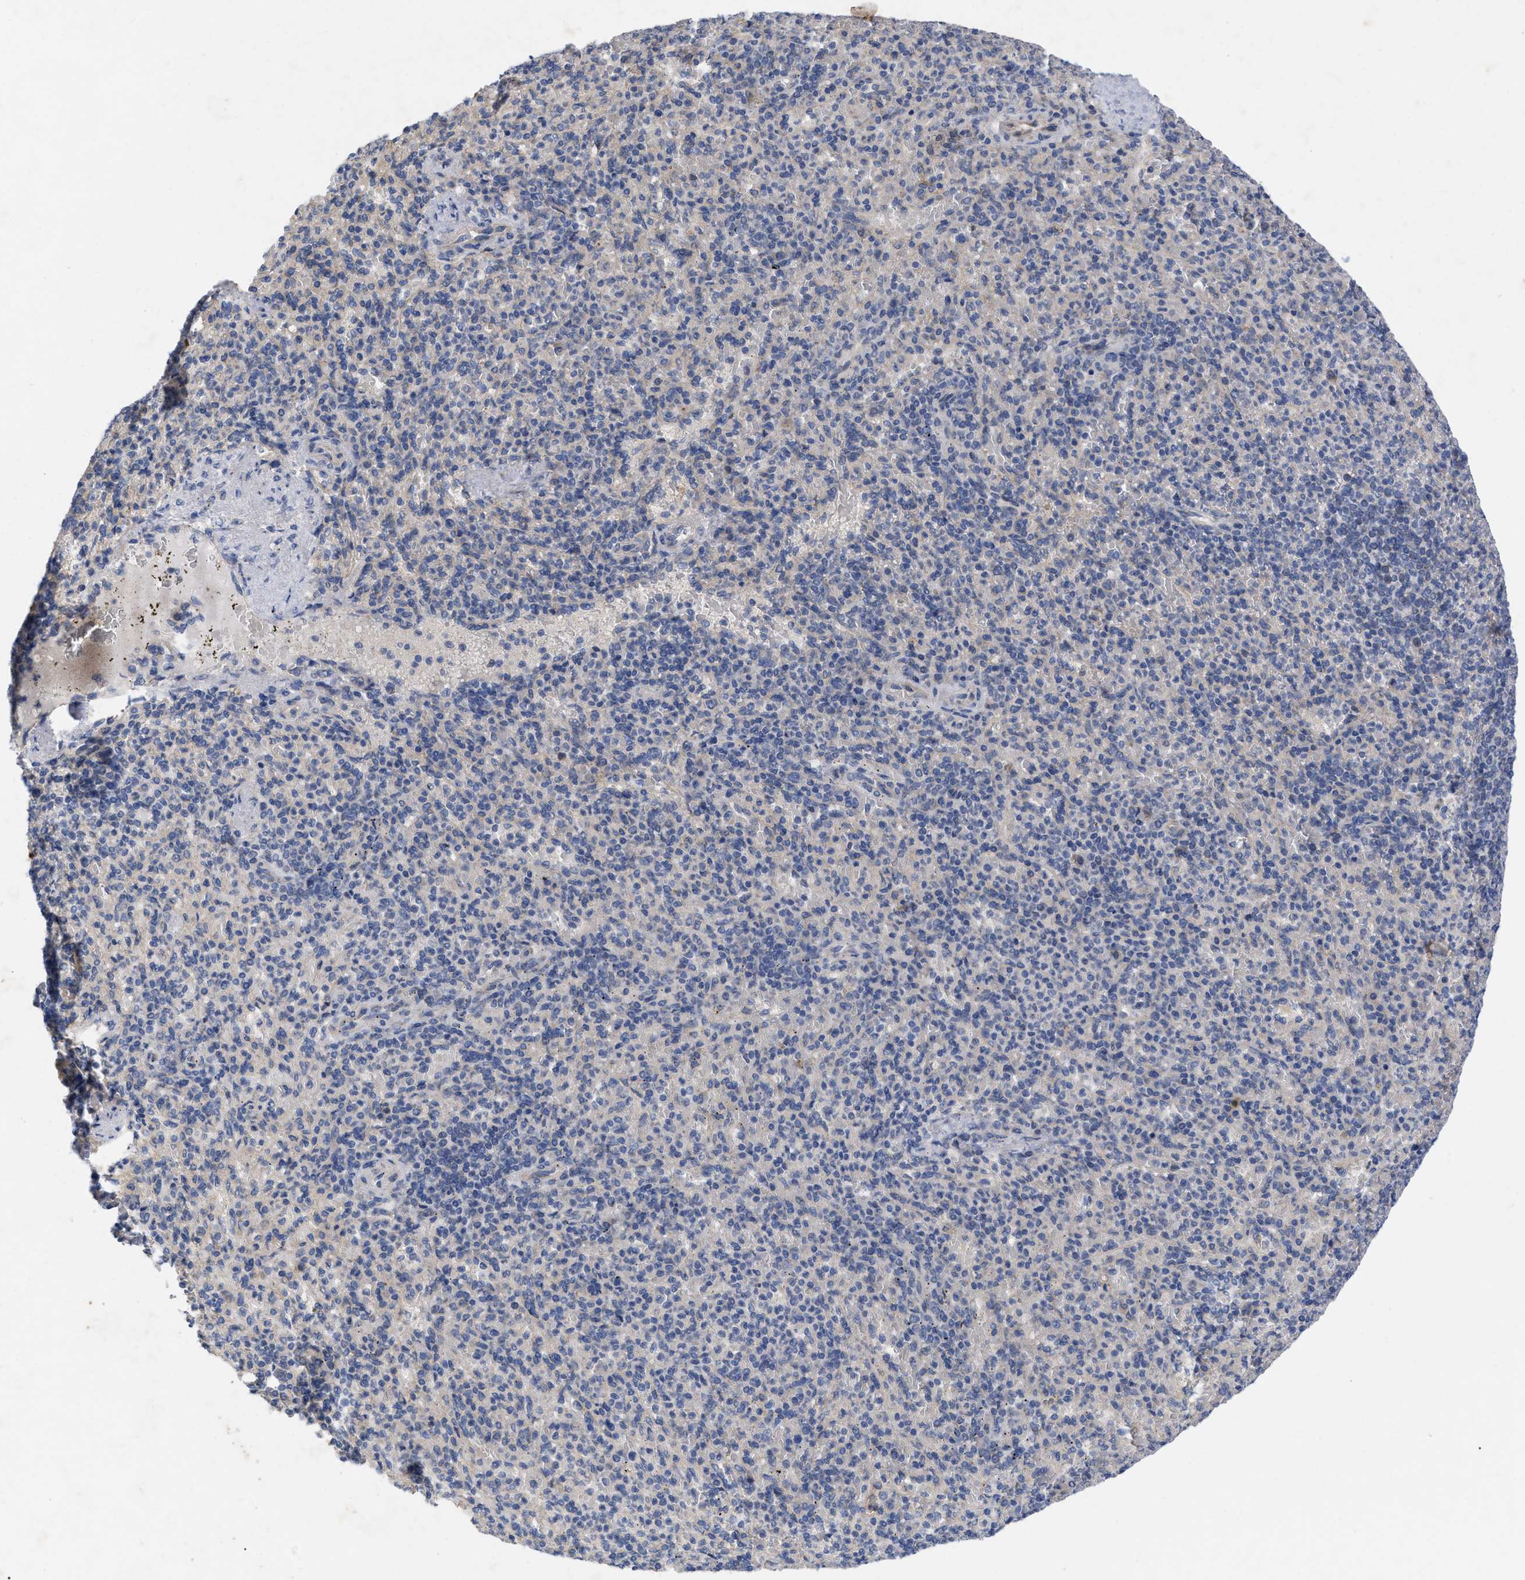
{"staining": {"intensity": "negative", "quantity": "none", "location": "none"}, "tissue": "spleen", "cell_type": "Cells in red pulp", "image_type": "normal", "snomed": [{"axis": "morphology", "description": "Normal tissue, NOS"}, {"axis": "topography", "description": "Spleen"}], "caption": "The histopathology image shows no staining of cells in red pulp in benign spleen. The staining is performed using DAB (3,3'-diaminobenzidine) brown chromogen with nuclei counter-stained in using hematoxylin.", "gene": "VIP", "patient": {"sex": "female", "age": 74}}